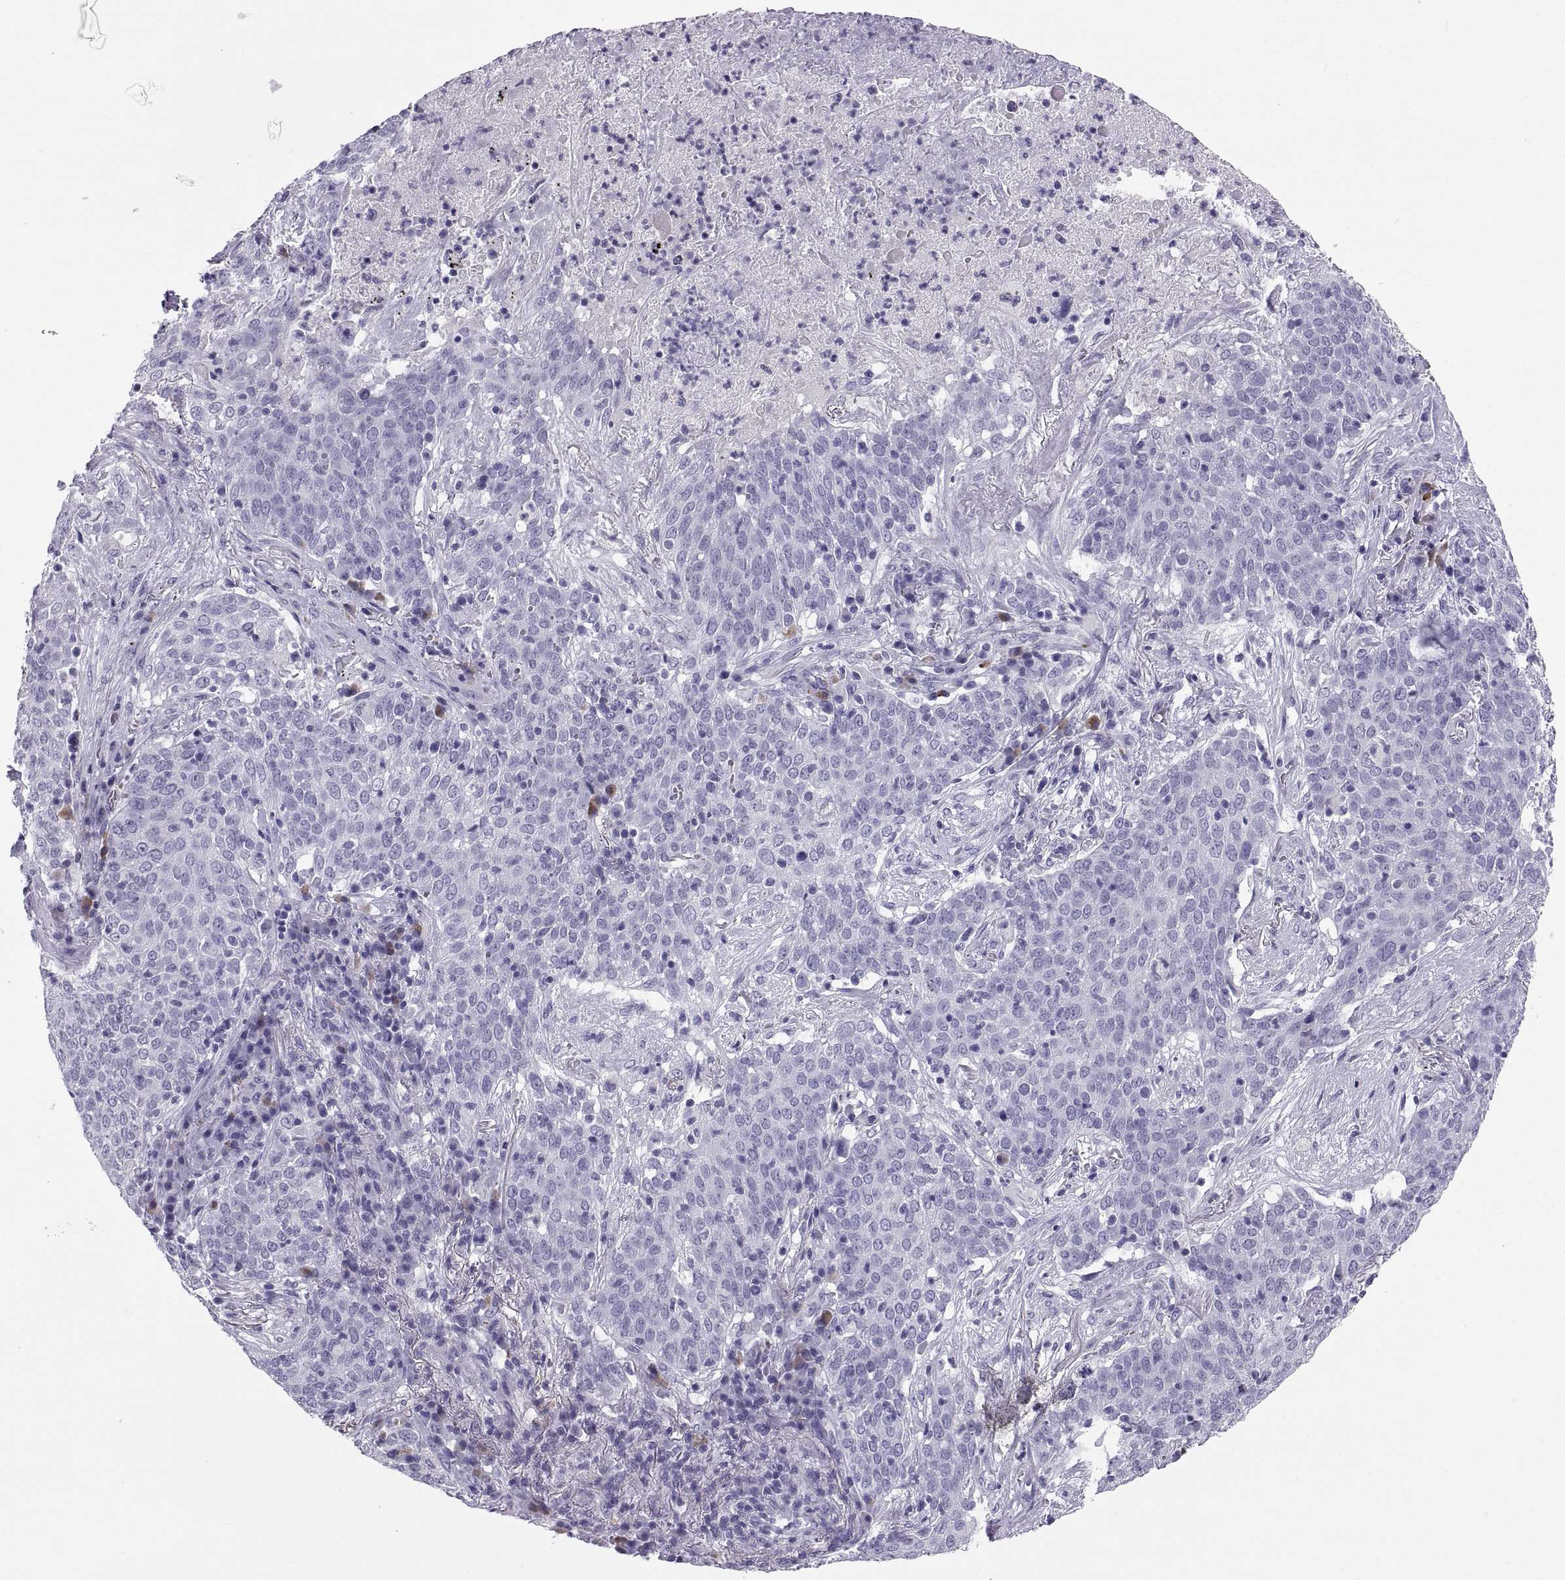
{"staining": {"intensity": "negative", "quantity": "none", "location": "none"}, "tissue": "lung cancer", "cell_type": "Tumor cells", "image_type": "cancer", "snomed": [{"axis": "morphology", "description": "Squamous cell carcinoma, NOS"}, {"axis": "topography", "description": "Lung"}], "caption": "This is a histopathology image of IHC staining of lung cancer, which shows no positivity in tumor cells.", "gene": "CT47A10", "patient": {"sex": "male", "age": 82}}